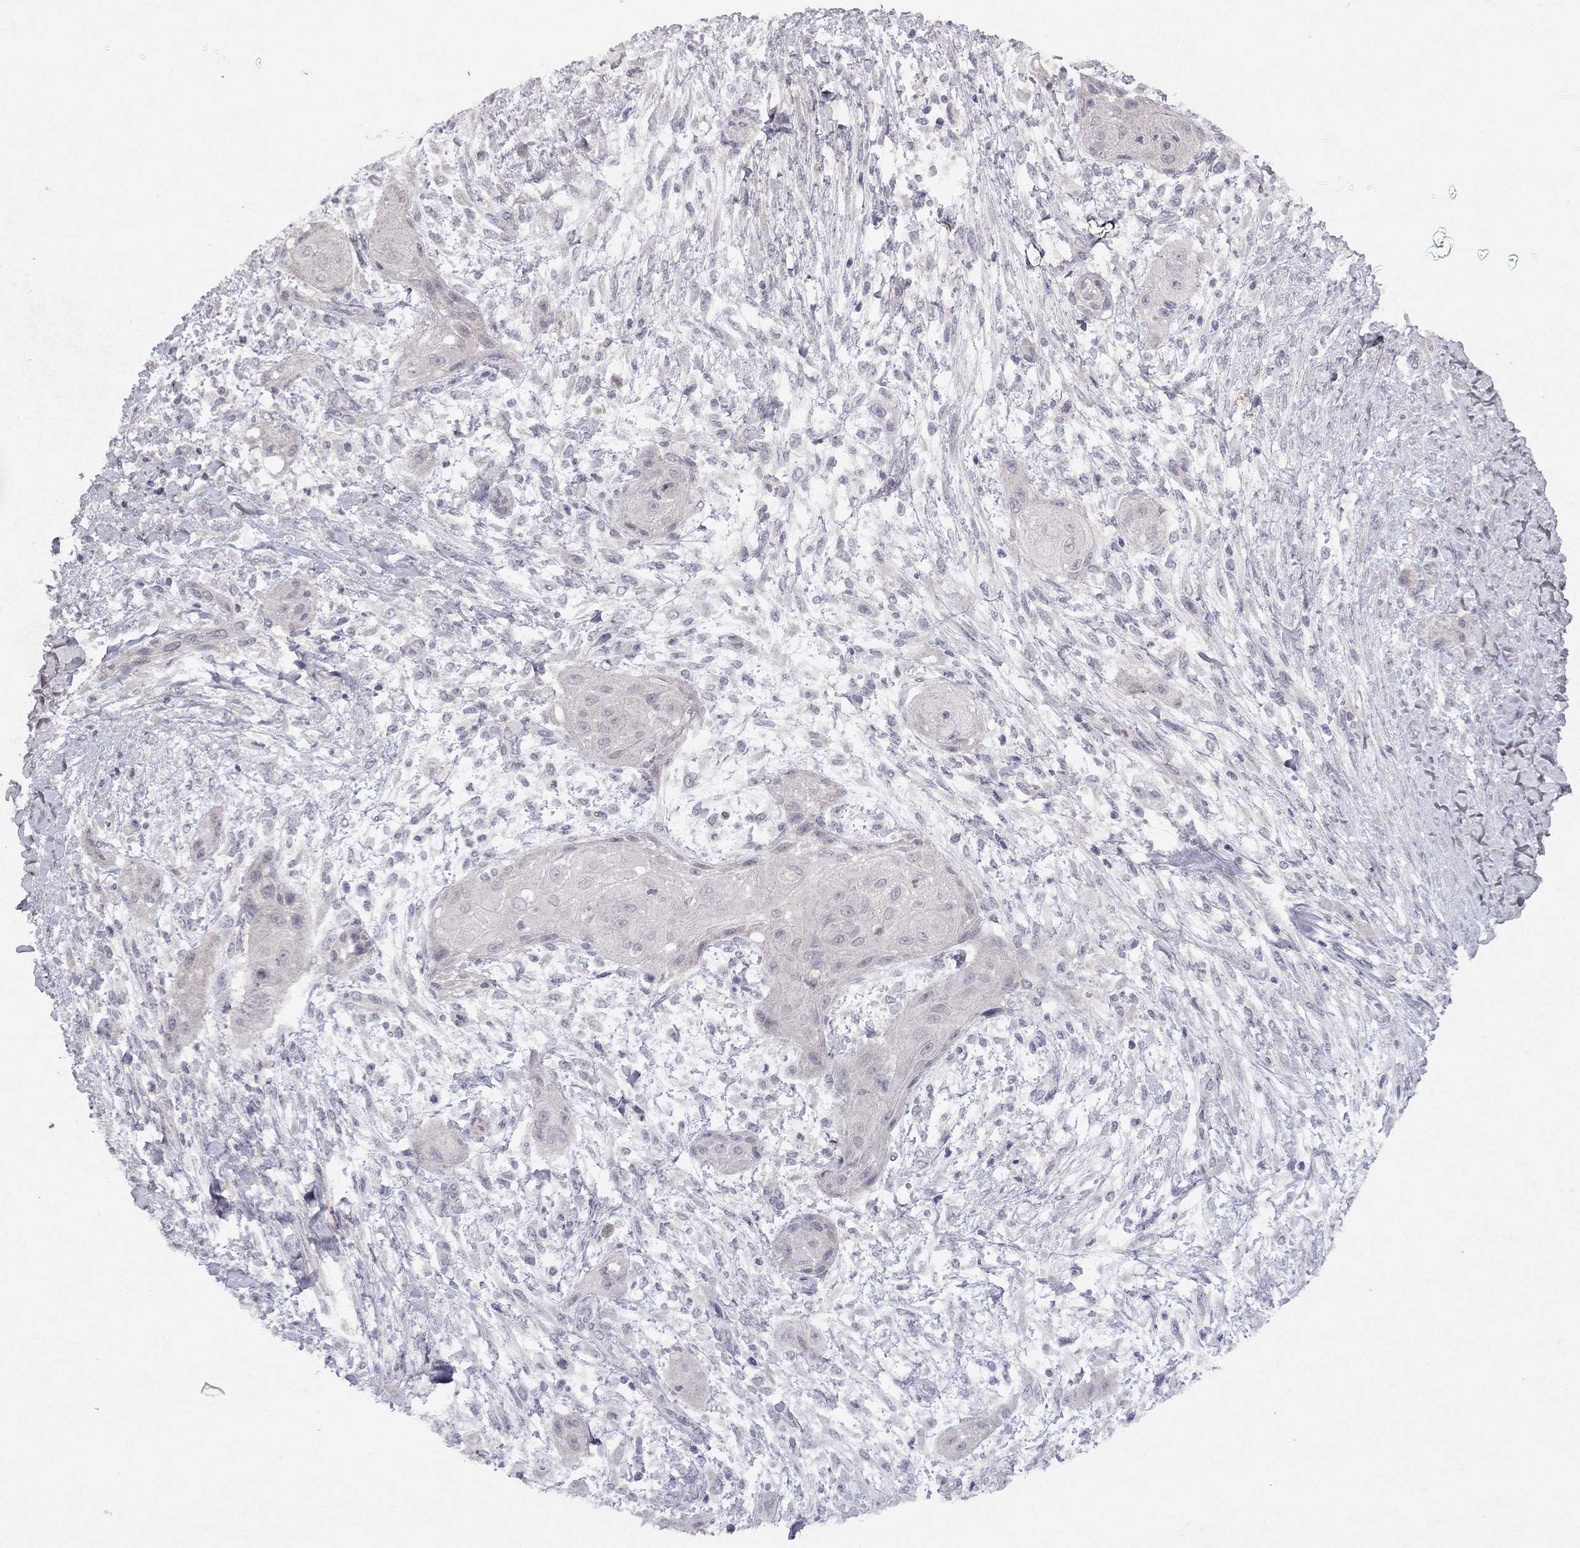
{"staining": {"intensity": "negative", "quantity": "none", "location": "none"}, "tissue": "skin cancer", "cell_type": "Tumor cells", "image_type": "cancer", "snomed": [{"axis": "morphology", "description": "Squamous cell carcinoma, NOS"}, {"axis": "topography", "description": "Skin"}], "caption": "Immunohistochemistry micrograph of human squamous cell carcinoma (skin) stained for a protein (brown), which shows no positivity in tumor cells.", "gene": "ESR2", "patient": {"sex": "male", "age": 62}}